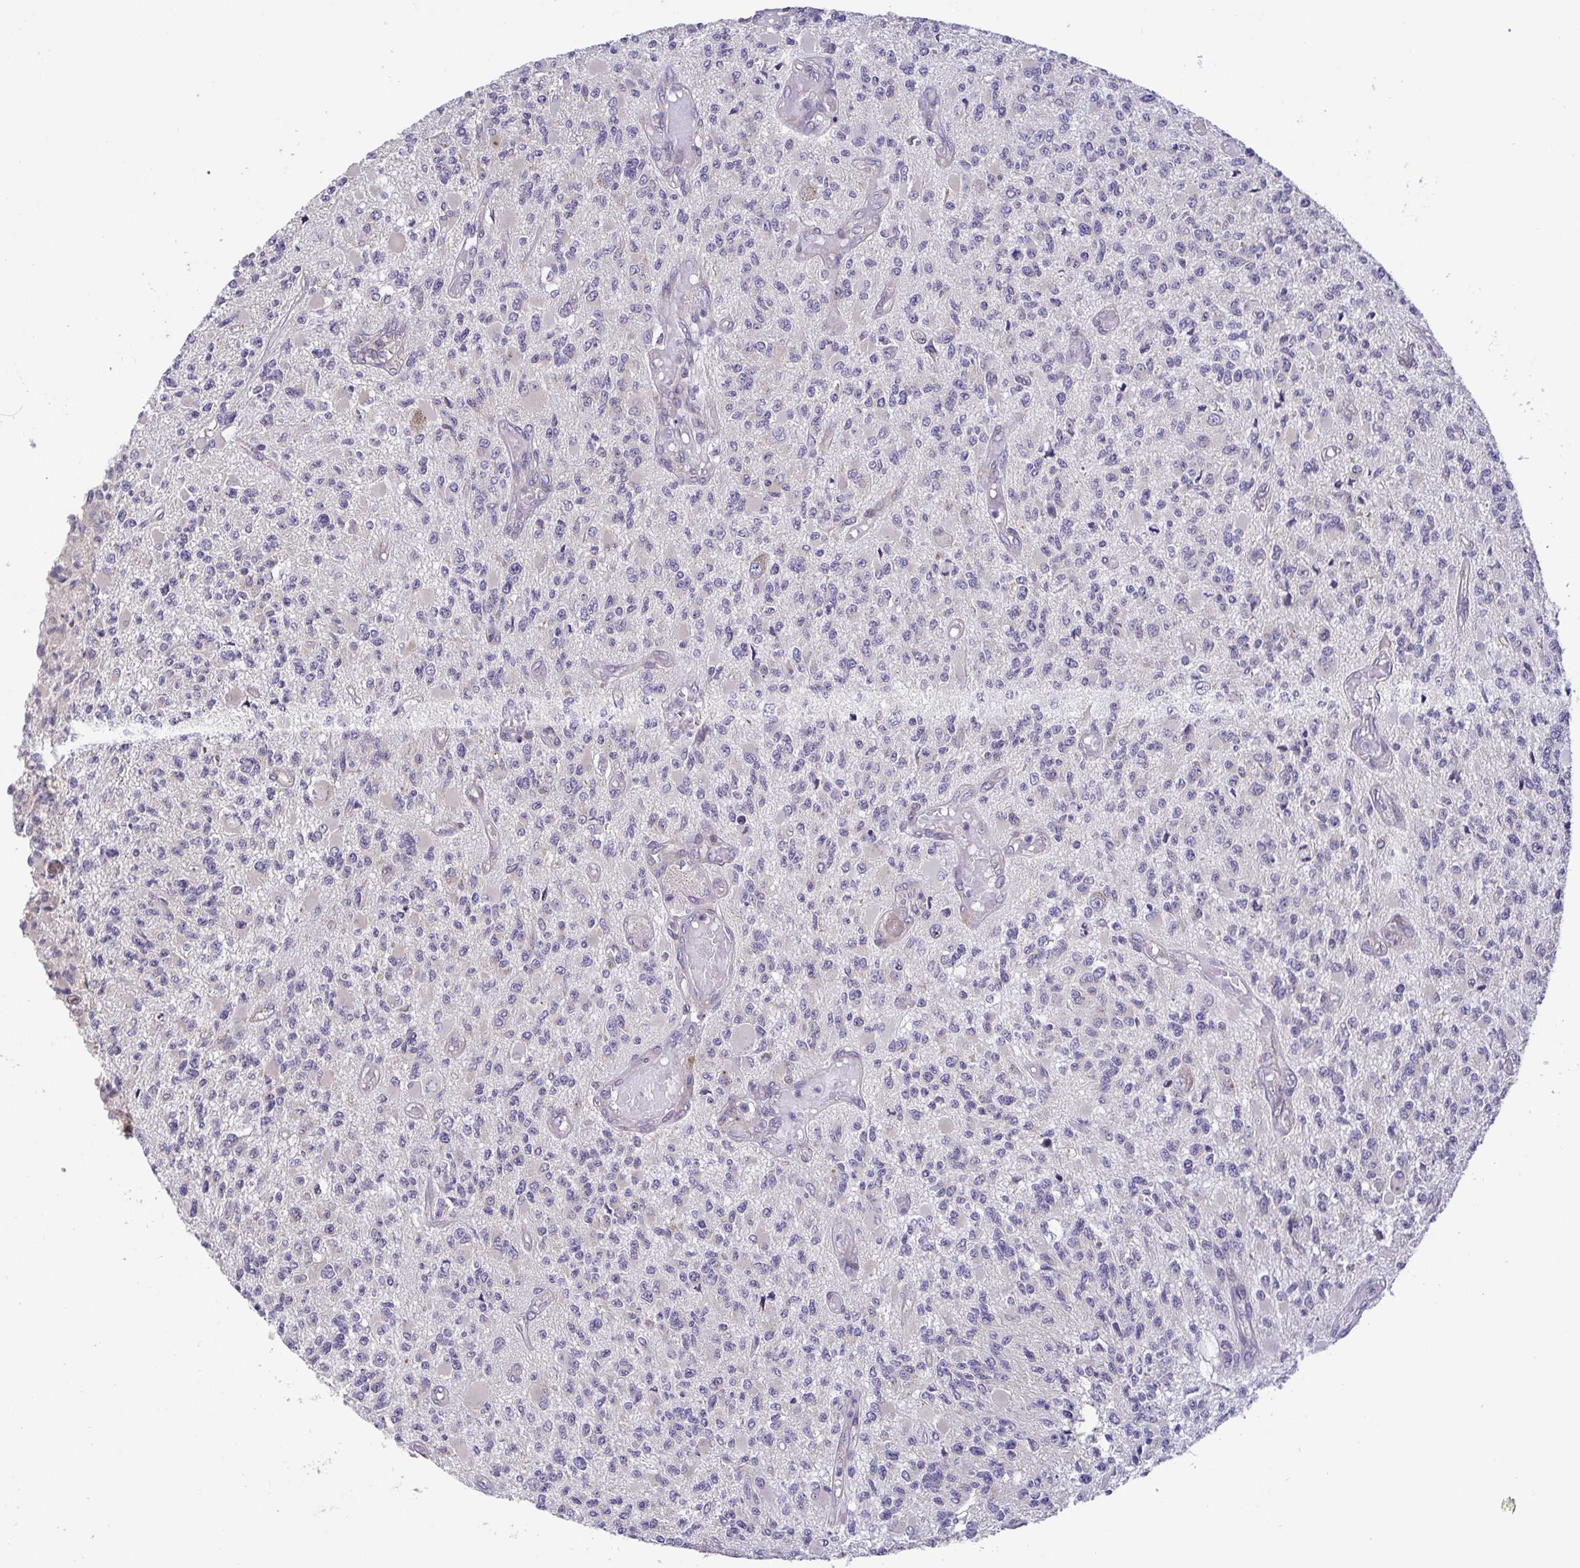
{"staining": {"intensity": "negative", "quantity": "none", "location": "none"}, "tissue": "glioma", "cell_type": "Tumor cells", "image_type": "cancer", "snomed": [{"axis": "morphology", "description": "Glioma, malignant, High grade"}, {"axis": "topography", "description": "Brain"}], "caption": "A micrograph of human malignant glioma (high-grade) is negative for staining in tumor cells.", "gene": "LMF2", "patient": {"sex": "female", "age": 63}}